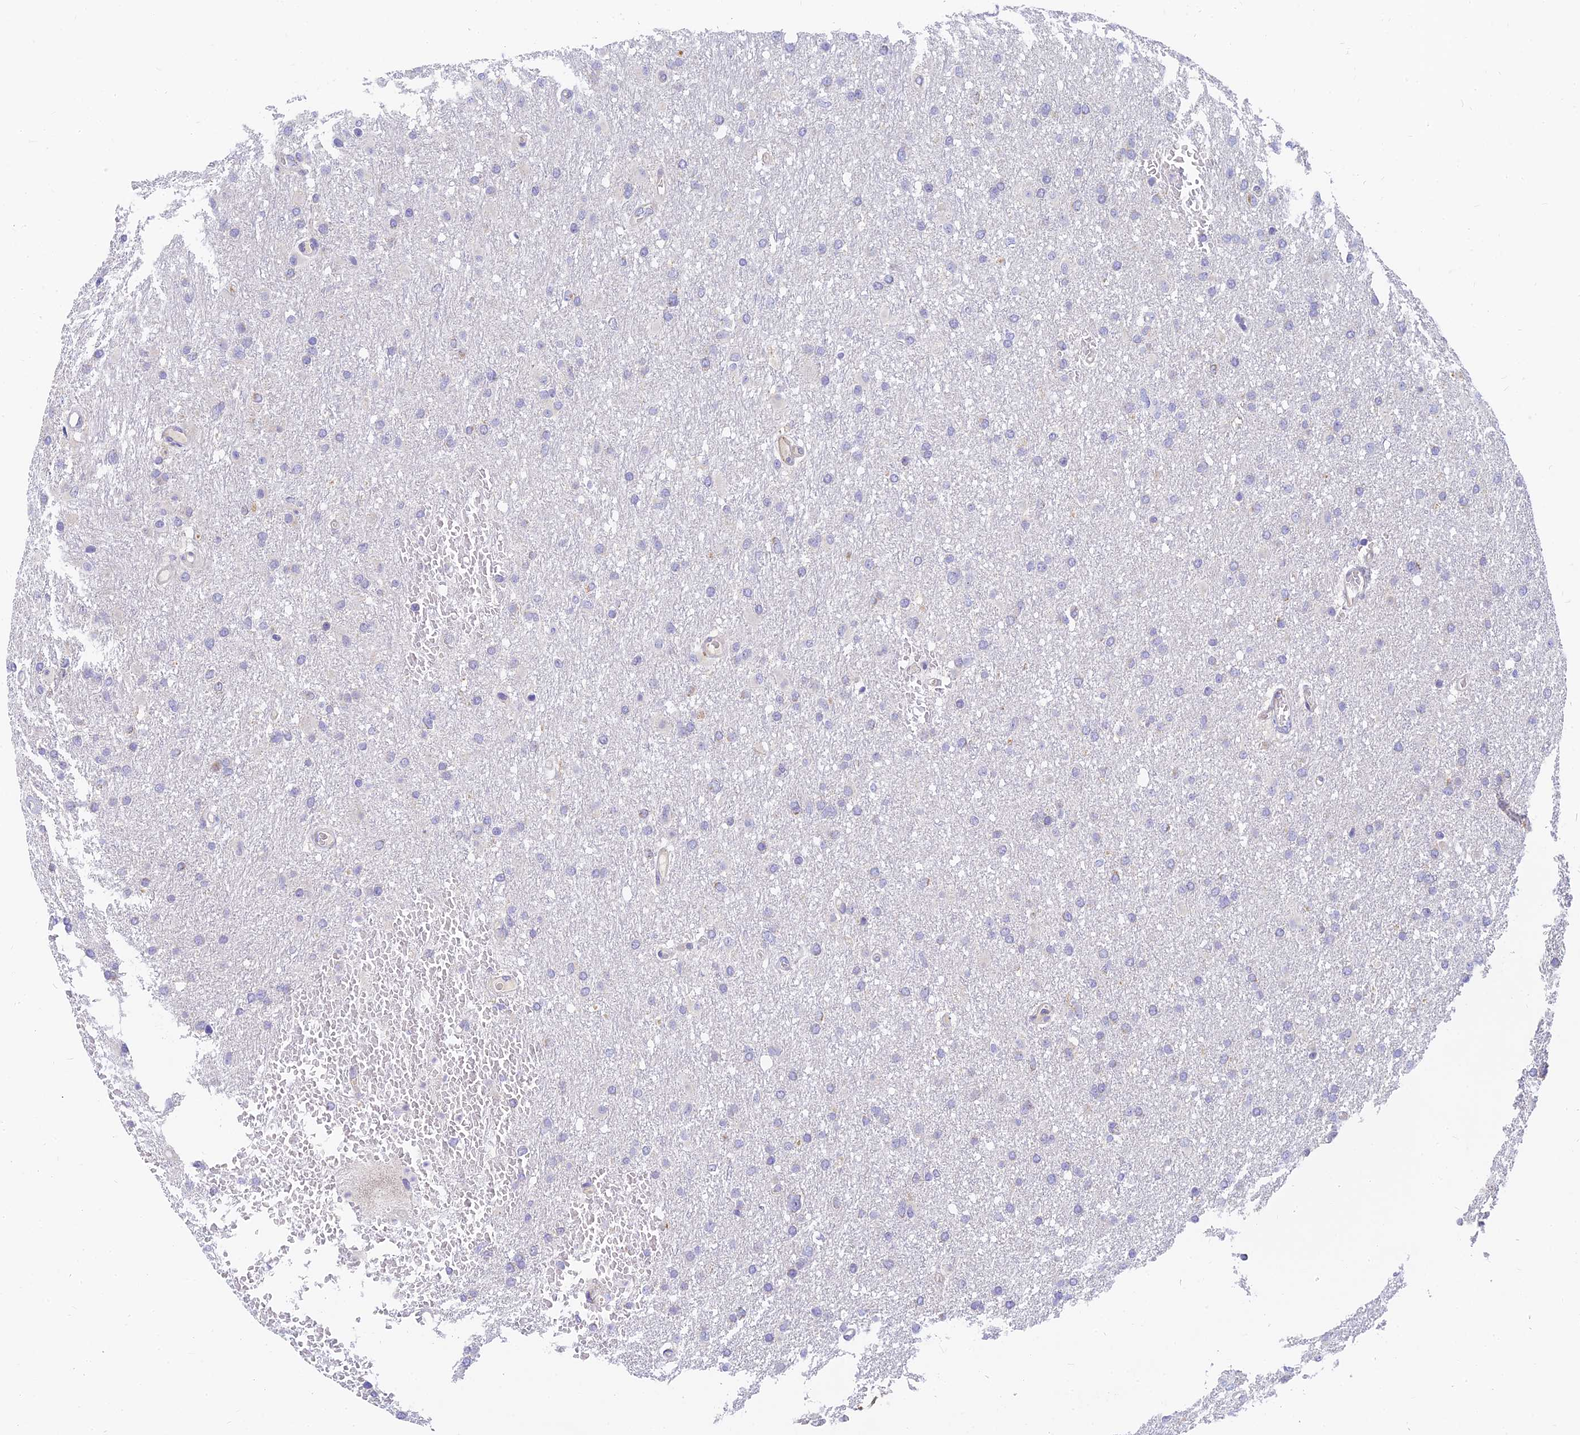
{"staining": {"intensity": "negative", "quantity": "none", "location": "none"}, "tissue": "glioma", "cell_type": "Tumor cells", "image_type": "cancer", "snomed": [{"axis": "morphology", "description": "Glioma, malignant, High grade"}, {"axis": "topography", "description": "Cerebral cortex"}], "caption": "High magnification brightfield microscopy of glioma stained with DAB (3,3'-diaminobenzidine) (brown) and counterstained with hematoxylin (blue): tumor cells show no significant positivity.", "gene": "MRPL15", "patient": {"sex": "female", "age": 36}}